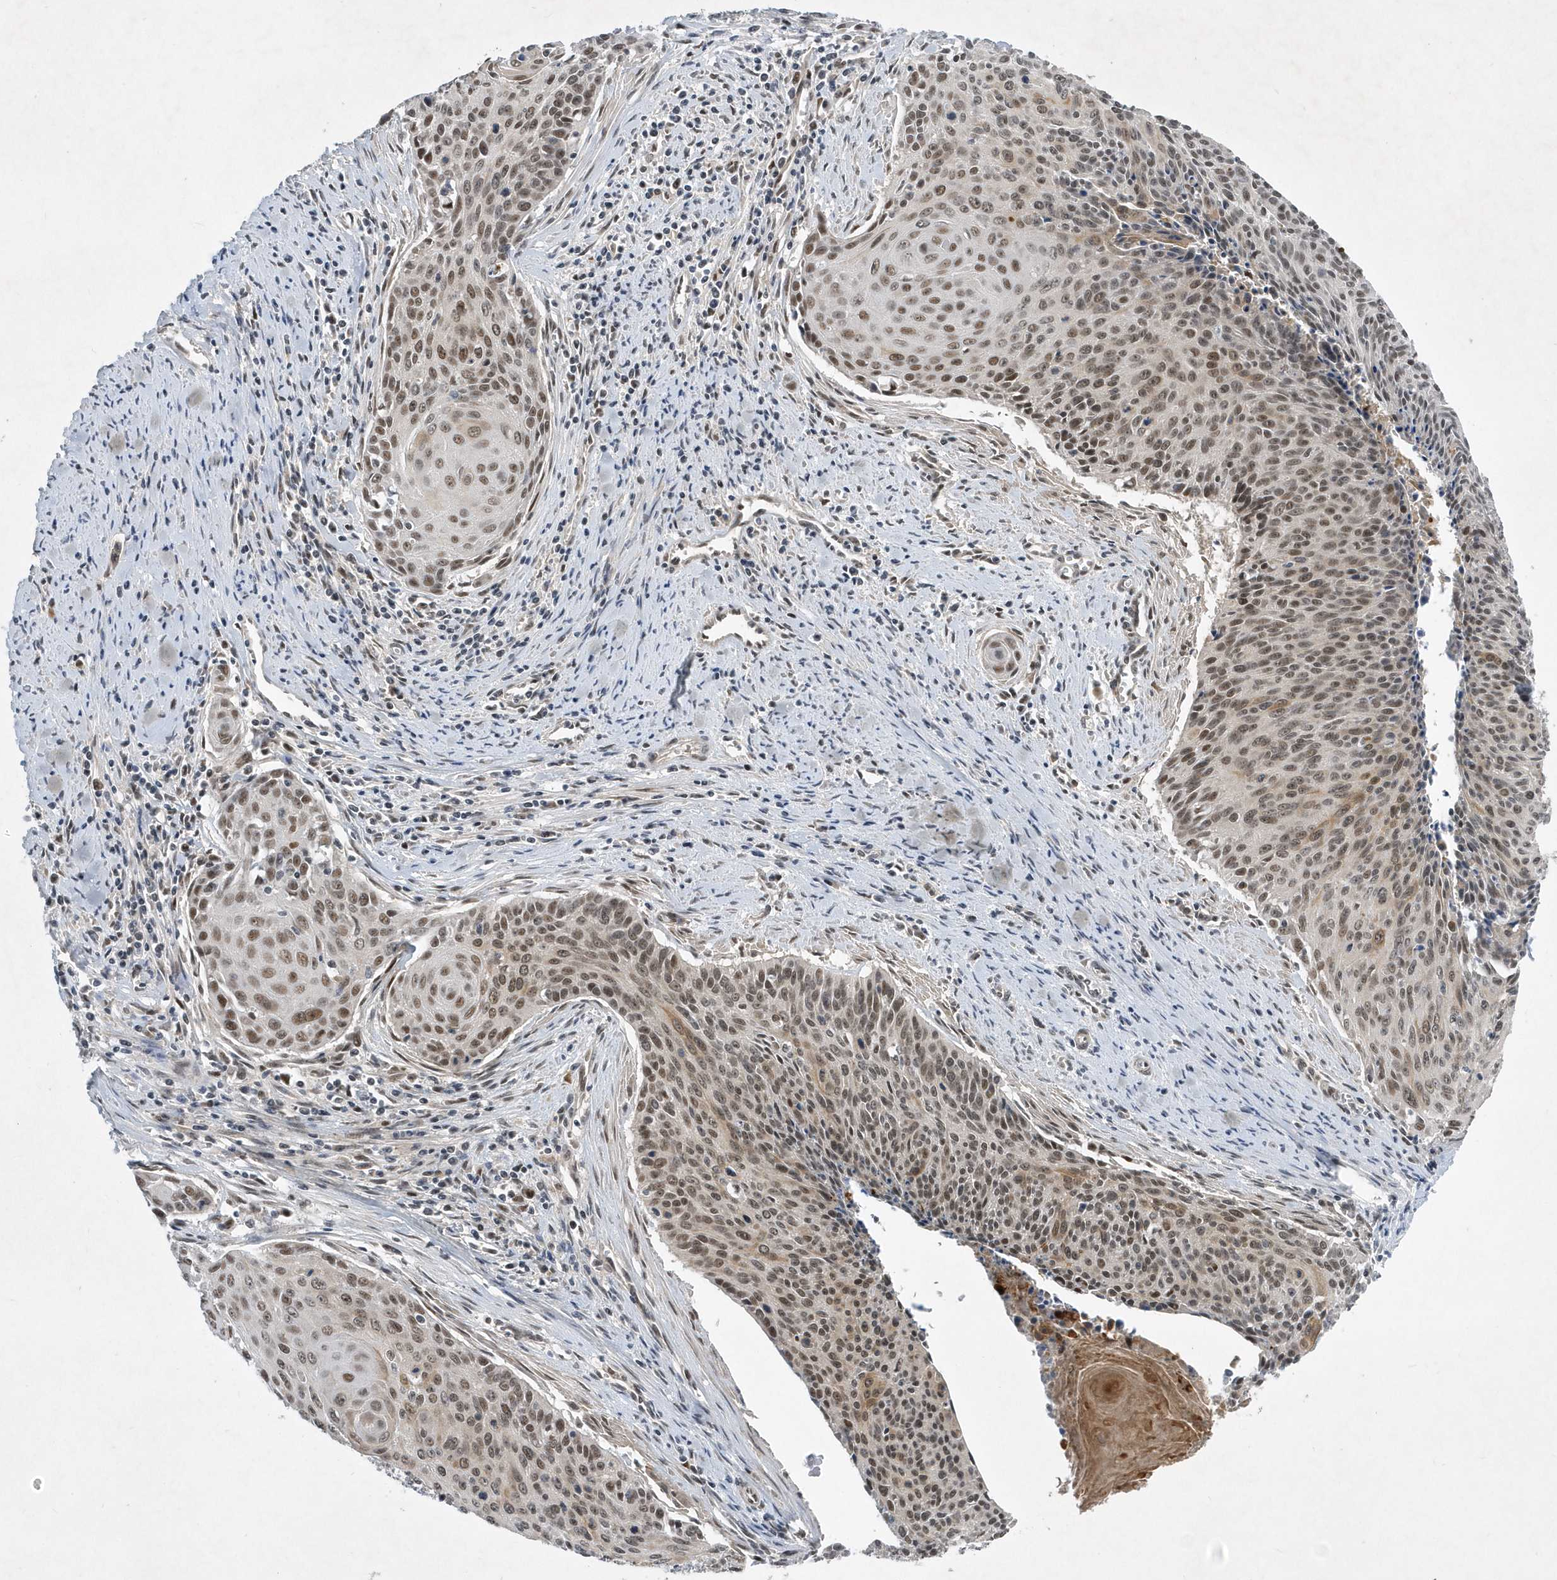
{"staining": {"intensity": "moderate", "quantity": ">75%", "location": "nuclear"}, "tissue": "cervical cancer", "cell_type": "Tumor cells", "image_type": "cancer", "snomed": [{"axis": "morphology", "description": "Squamous cell carcinoma, NOS"}, {"axis": "topography", "description": "Cervix"}], "caption": "Protein analysis of squamous cell carcinoma (cervical) tissue demonstrates moderate nuclear expression in approximately >75% of tumor cells.", "gene": "FAM217A", "patient": {"sex": "female", "age": 55}}